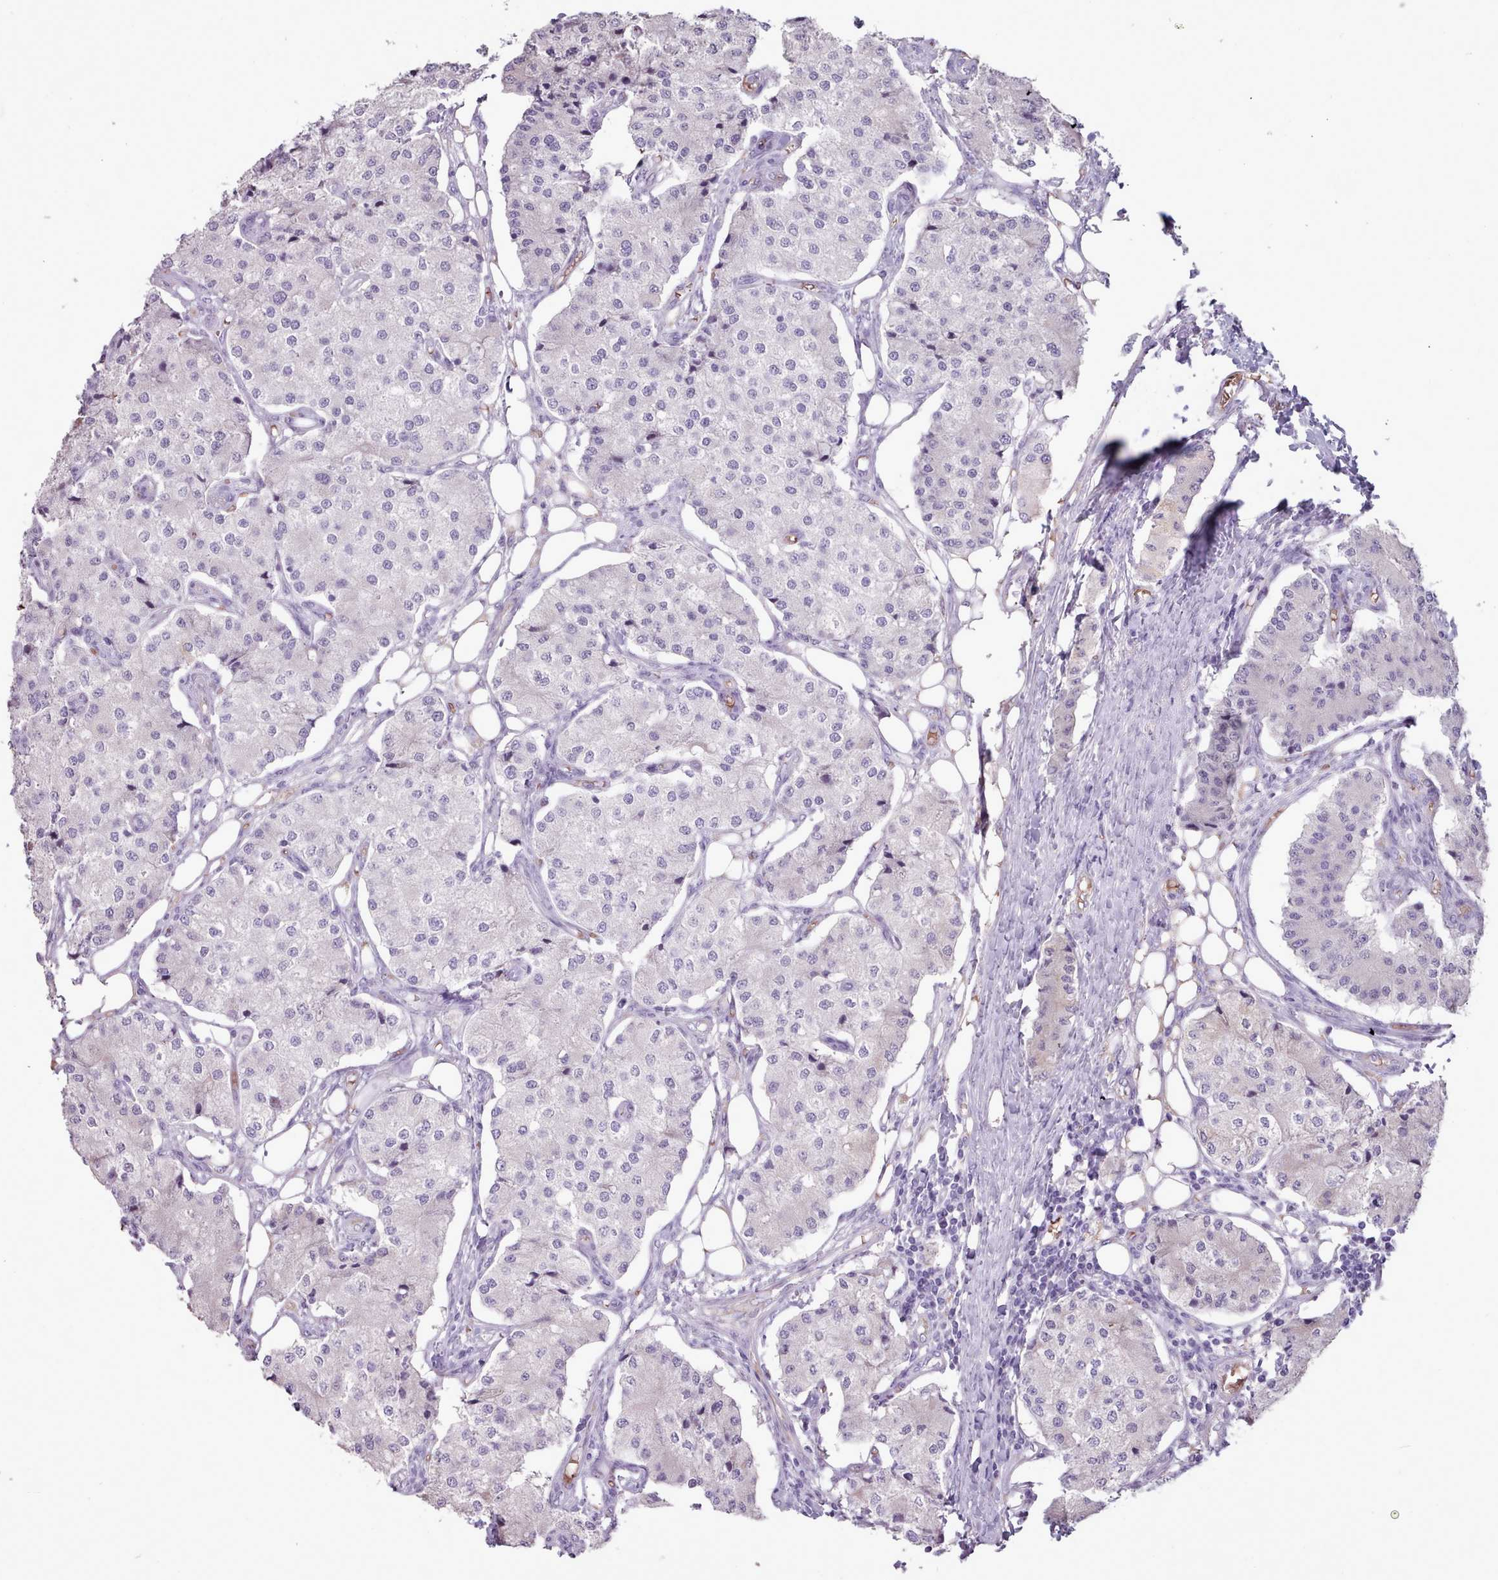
{"staining": {"intensity": "negative", "quantity": "none", "location": "none"}, "tissue": "carcinoid", "cell_type": "Tumor cells", "image_type": "cancer", "snomed": [{"axis": "morphology", "description": "Carcinoid, malignant, NOS"}, {"axis": "topography", "description": "Colon"}], "caption": "The micrograph demonstrates no staining of tumor cells in carcinoid.", "gene": "AK4", "patient": {"sex": "female", "age": 52}}